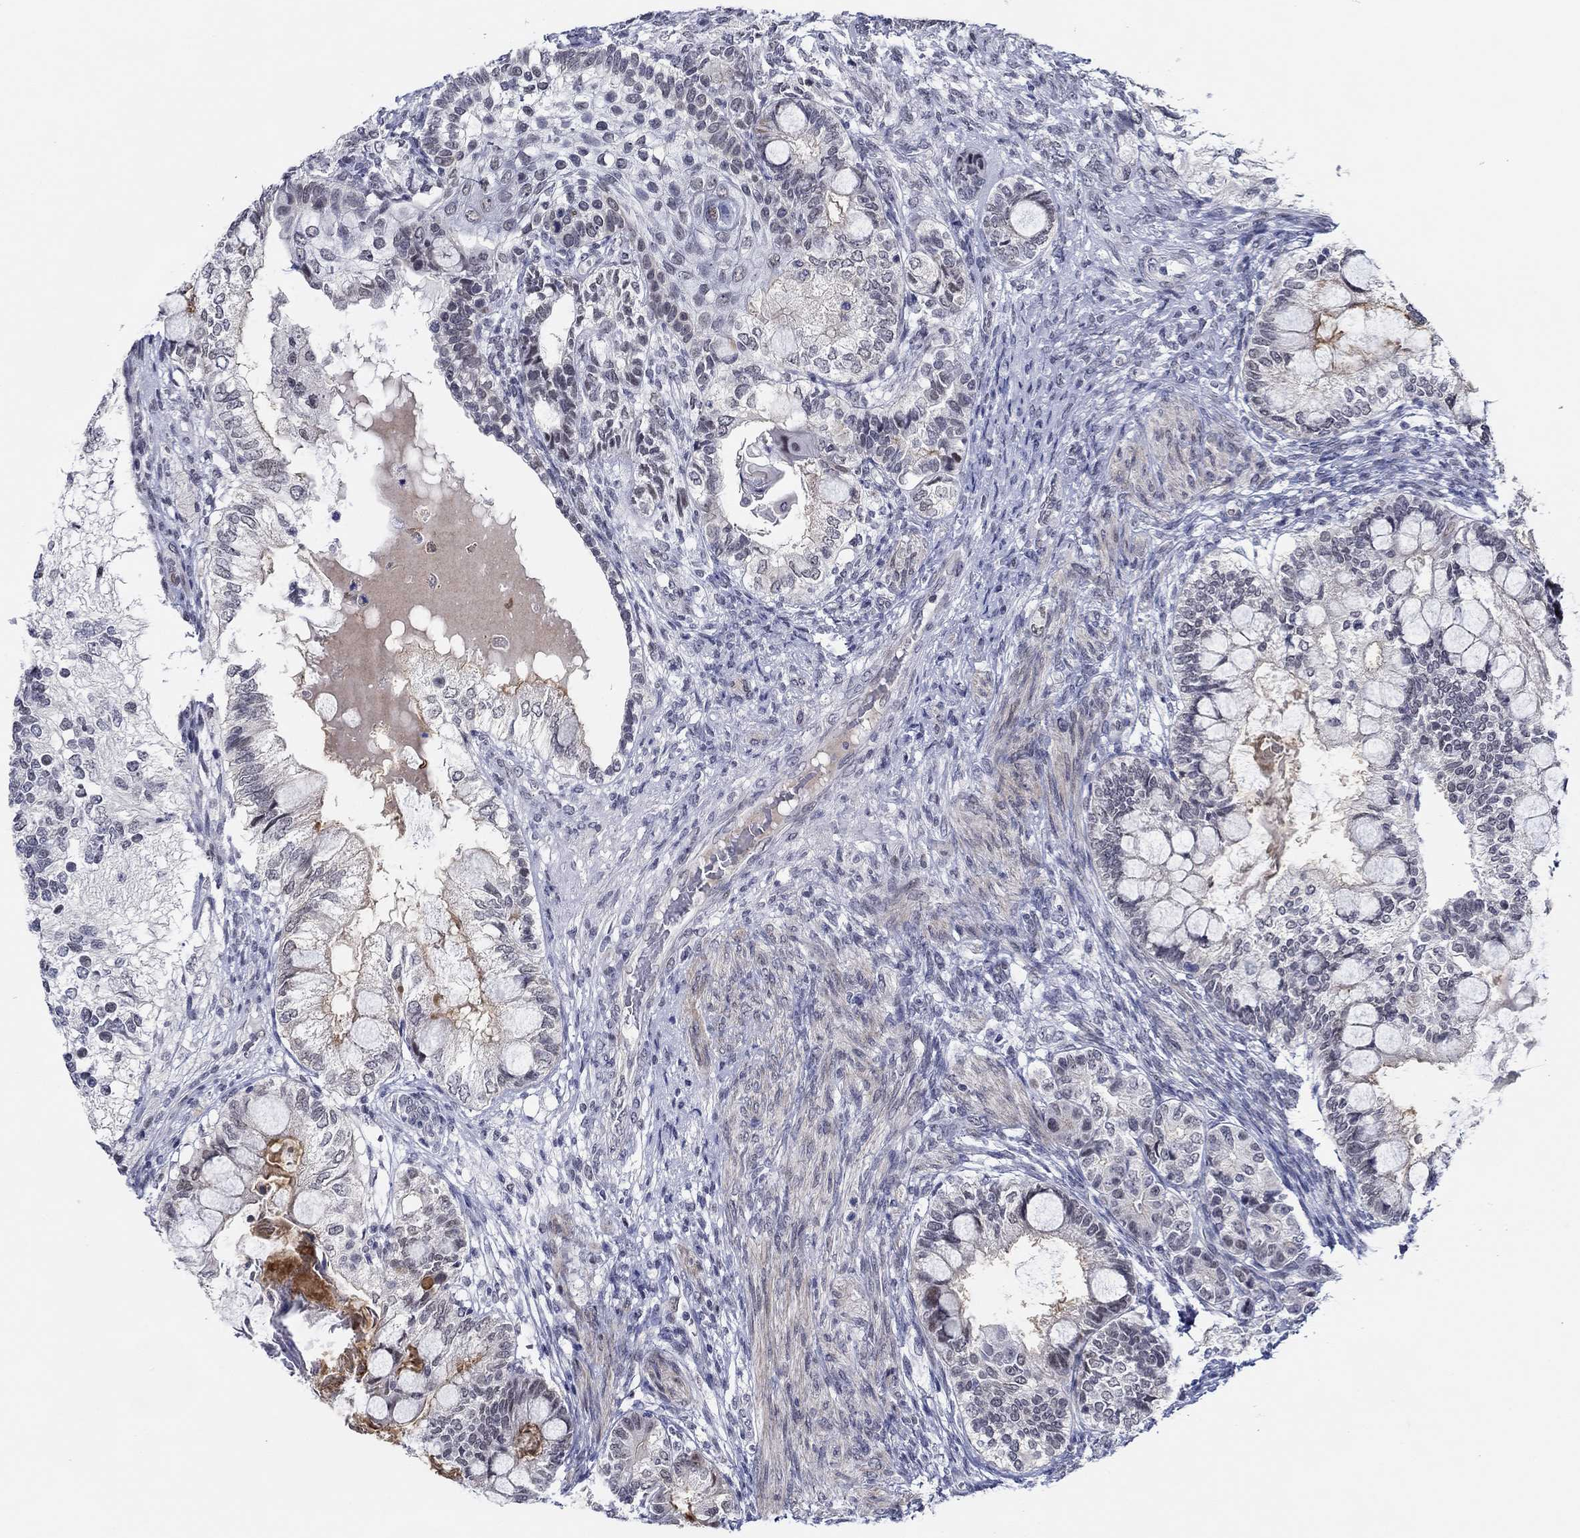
{"staining": {"intensity": "negative", "quantity": "none", "location": "none"}, "tissue": "testis cancer", "cell_type": "Tumor cells", "image_type": "cancer", "snomed": [{"axis": "morphology", "description": "Seminoma, NOS"}, {"axis": "morphology", "description": "Carcinoma, Embryonal, NOS"}, {"axis": "topography", "description": "Testis"}], "caption": "High power microscopy image of an IHC histopathology image of testis cancer, revealing no significant staining in tumor cells.", "gene": "SLC34A1", "patient": {"sex": "male", "age": 41}}